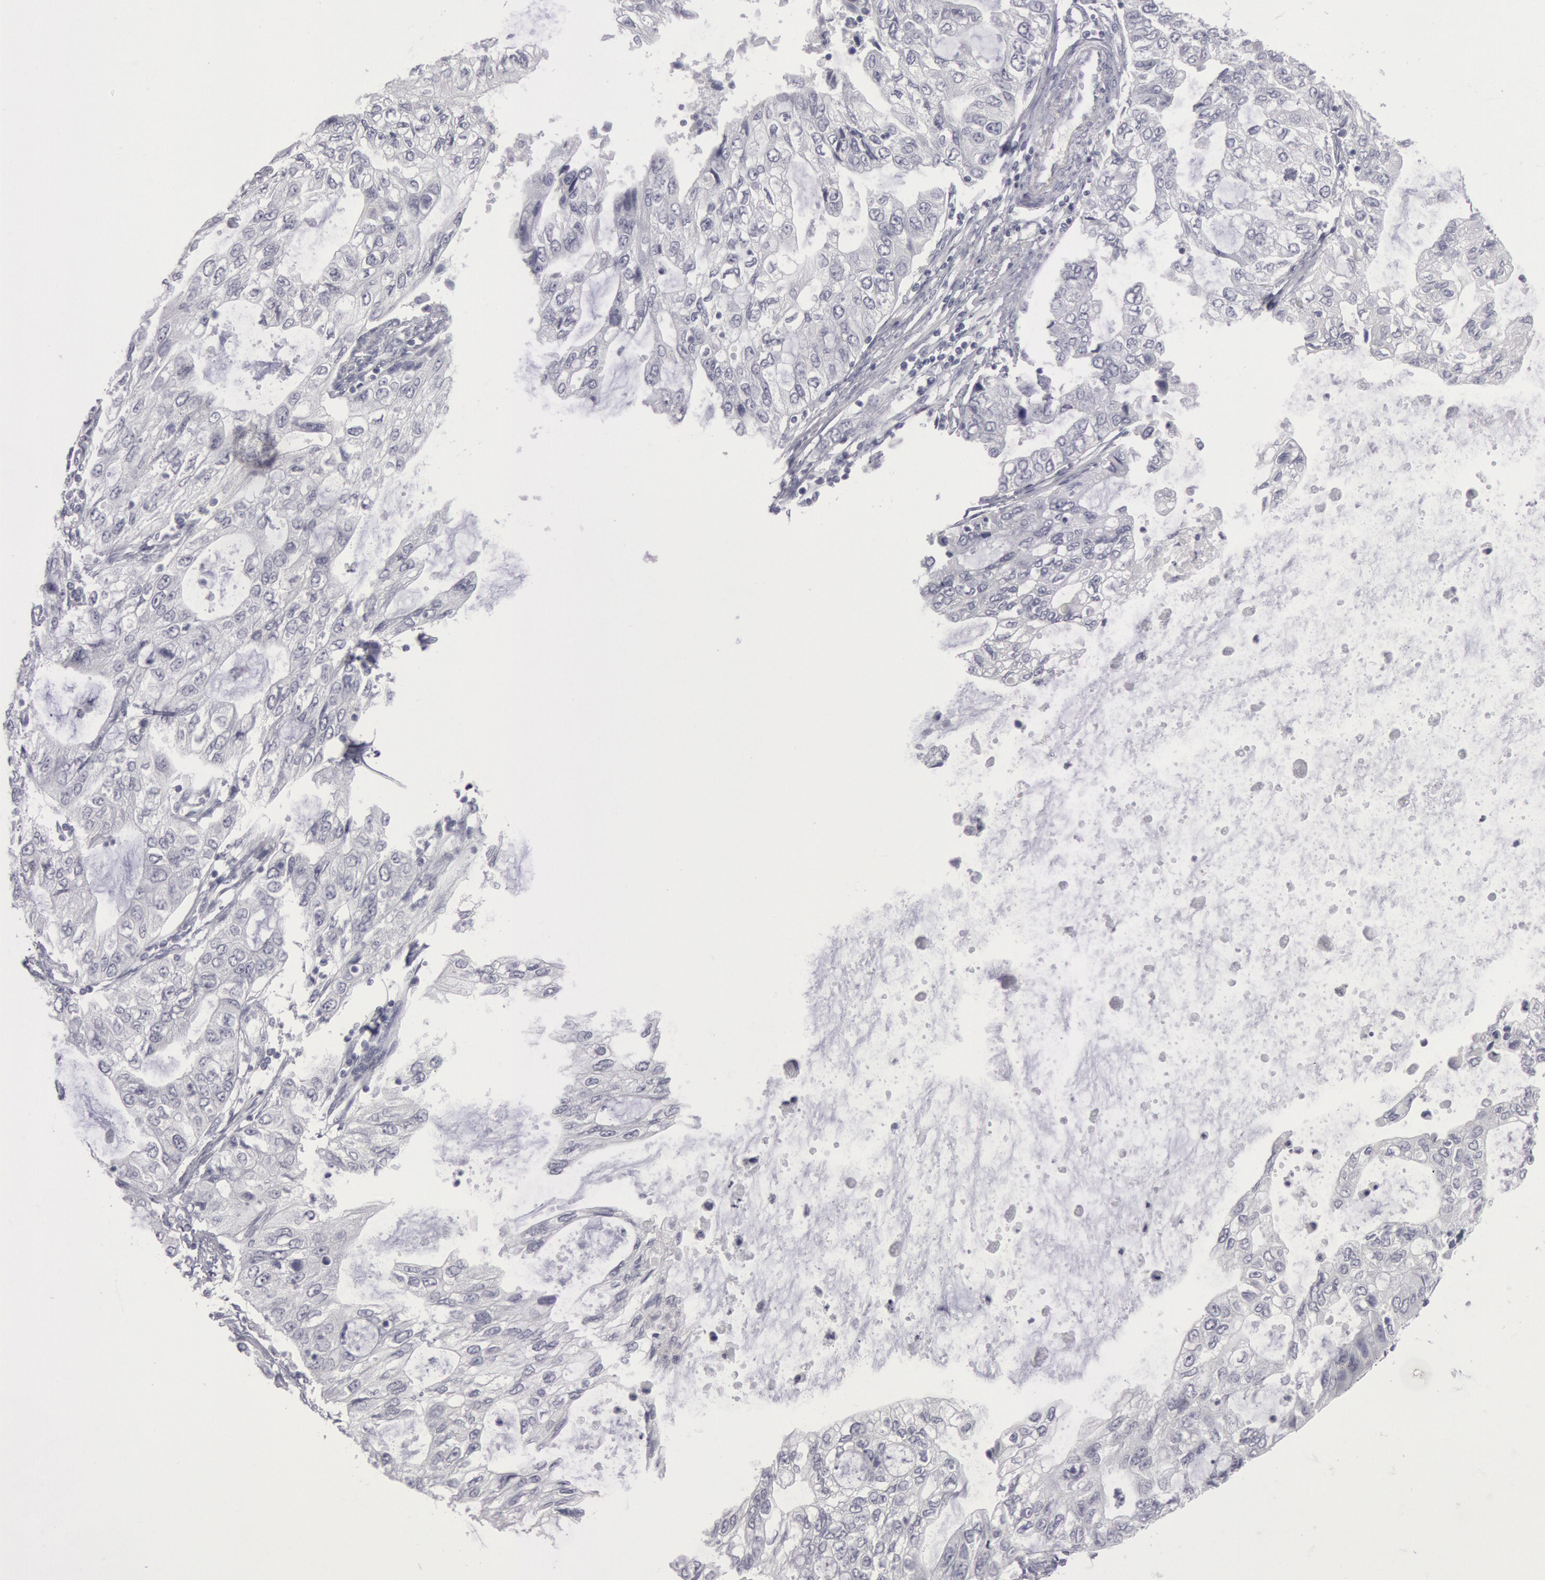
{"staining": {"intensity": "negative", "quantity": "none", "location": "none"}, "tissue": "stomach cancer", "cell_type": "Tumor cells", "image_type": "cancer", "snomed": [{"axis": "morphology", "description": "Adenocarcinoma, NOS"}, {"axis": "topography", "description": "Stomach, upper"}], "caption": "Immunohistochemistry (IHC) of stomach cancer (adenocarcinoma) demonstrates no positivity in tumor cells.", "gene": "KRT16", "patient": {"sex": "female", "age": 52}}